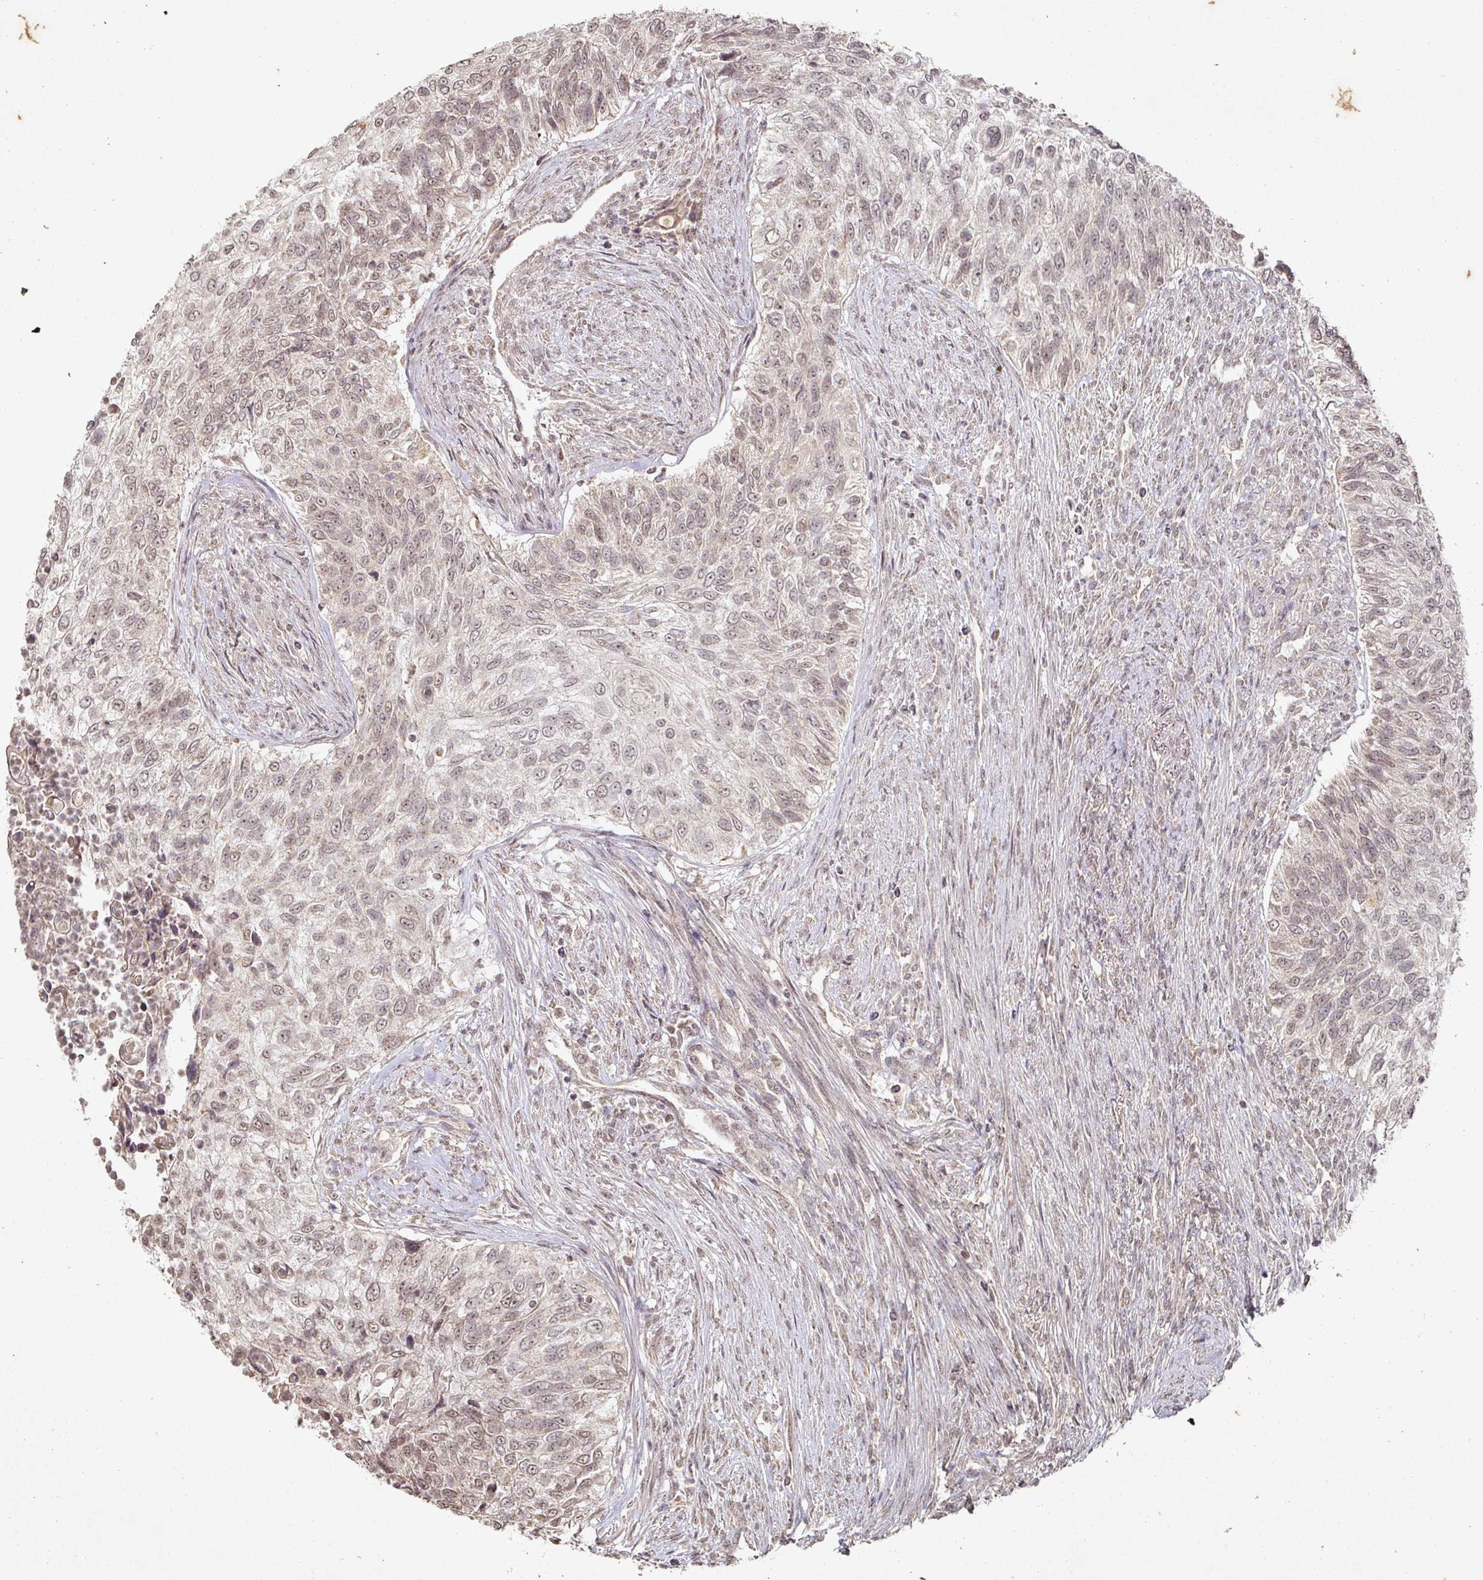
{"staining": {"intensity": "weak", "quantity": "25%-75%", "location": "cytoplasmic/membranous,nuclear"}, "tissue": "urothelial cancer", "cell_type": "Tumor cells", "image_type": "cancer", "snomed": [{"axis": "morphology", "description": "Urothelial carcinoma, High grade"}, {"axis": "topography", "description": "Urinary bladder"}], "caption": "Weak cytoplasmic/membranous and nuclear protein expression is seen in about 25%-75% of tumor cells in urothelial cancer.", "gene": "CAPN5", "patient": {"sex": "female", "age": 60}}